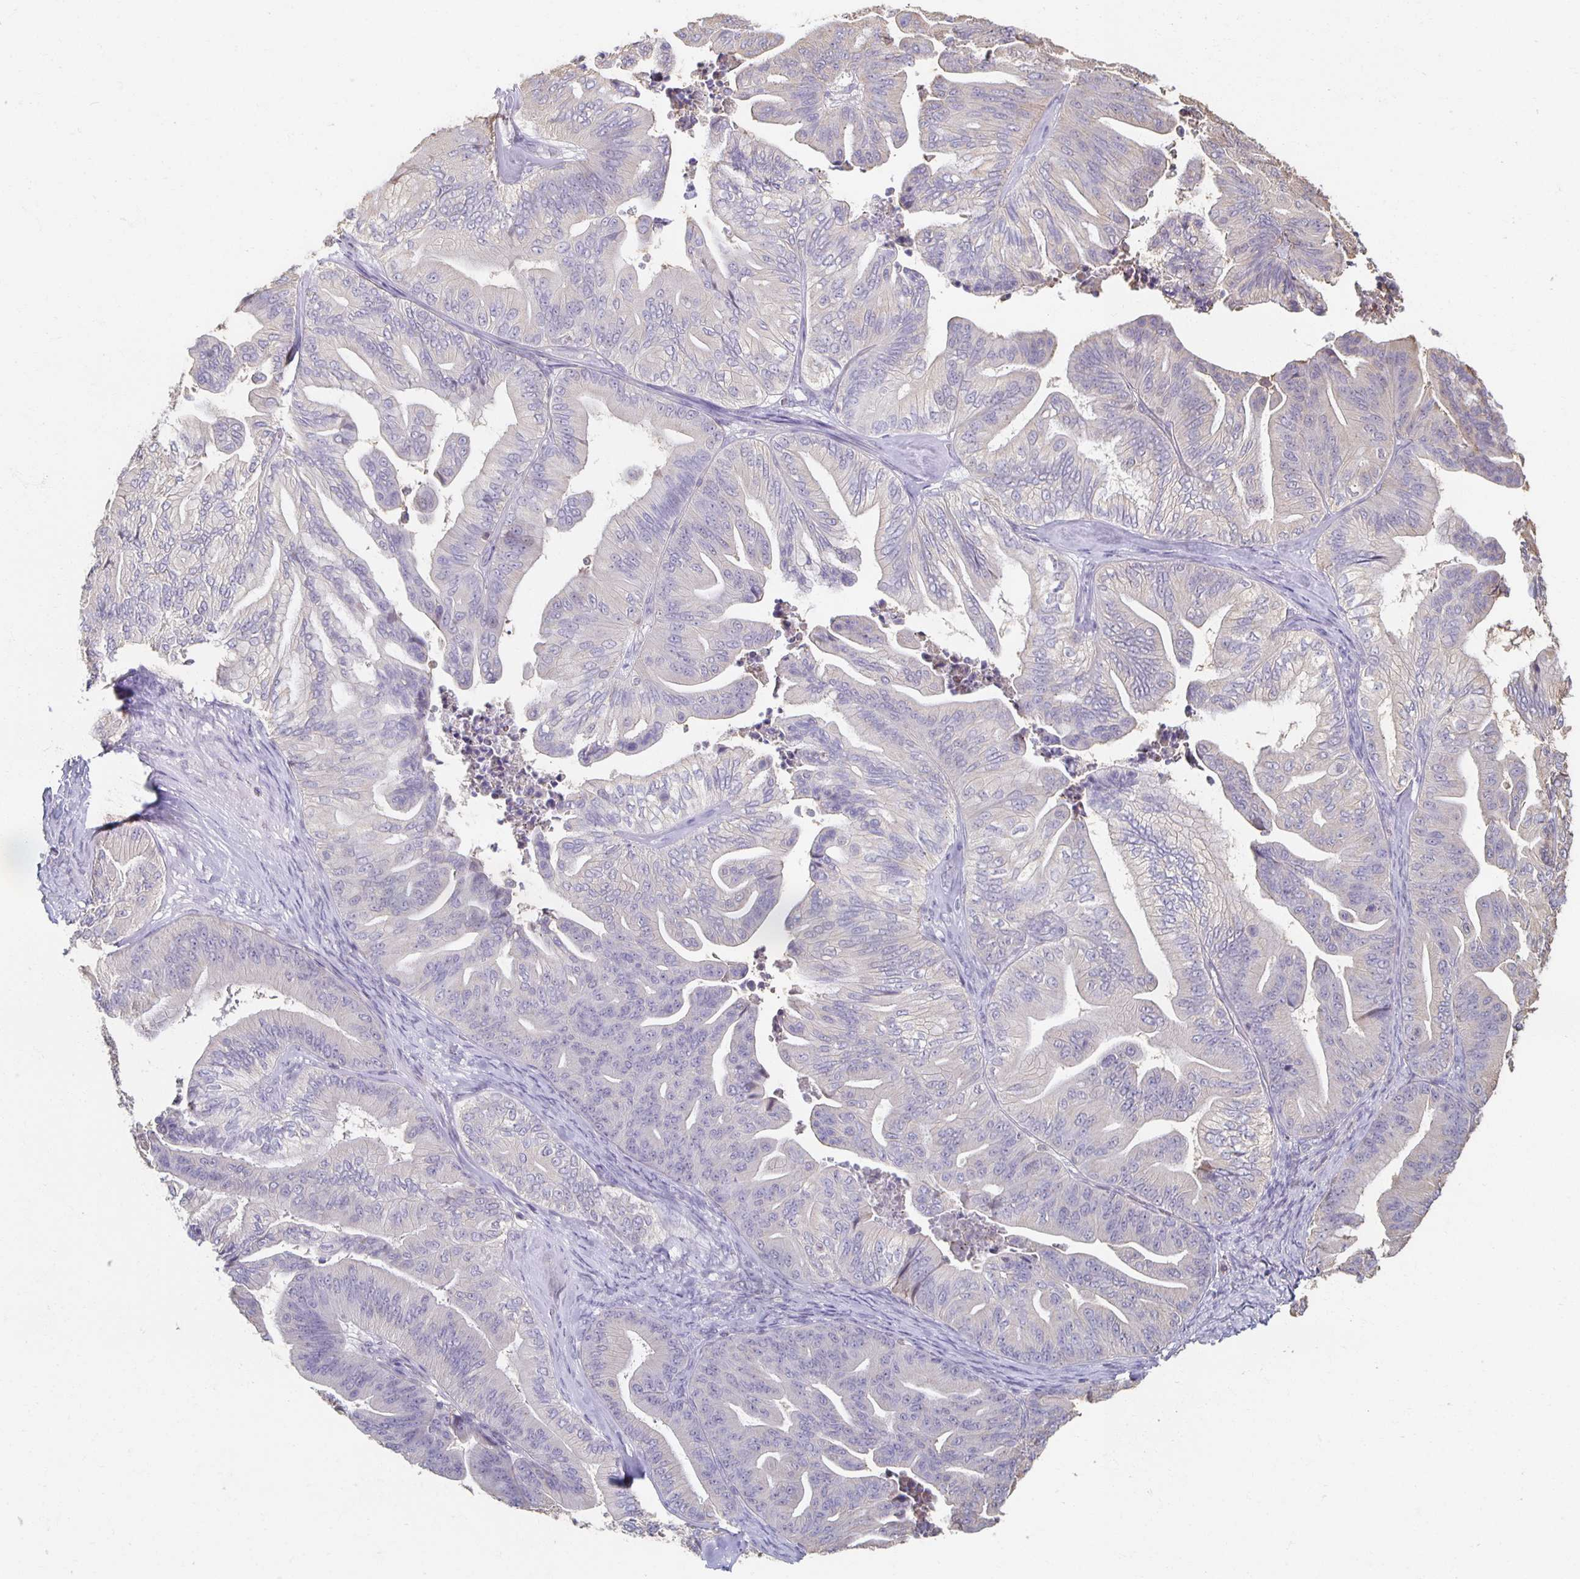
{"staining": {"intensity": "weak", "quantity": "<25%", "location": "cytoplasmic/membranous"}, "tissue": "ovarian cancer", "cell_type": "Tumor cells", "image_type": "cancer", "snomed": [{"axis": "morphology", "description": "Cystadenocarcinoma, mucinous, NOS"}, {"axis": "topography", "description": "Ovary"}], "caption": "DAB immunohistochemical staining of human ovarian cancer demonstrates no significant positivity in tumor cells.", "gene": "ZNF692", "patient": {"sex": "female", "age": 67}}